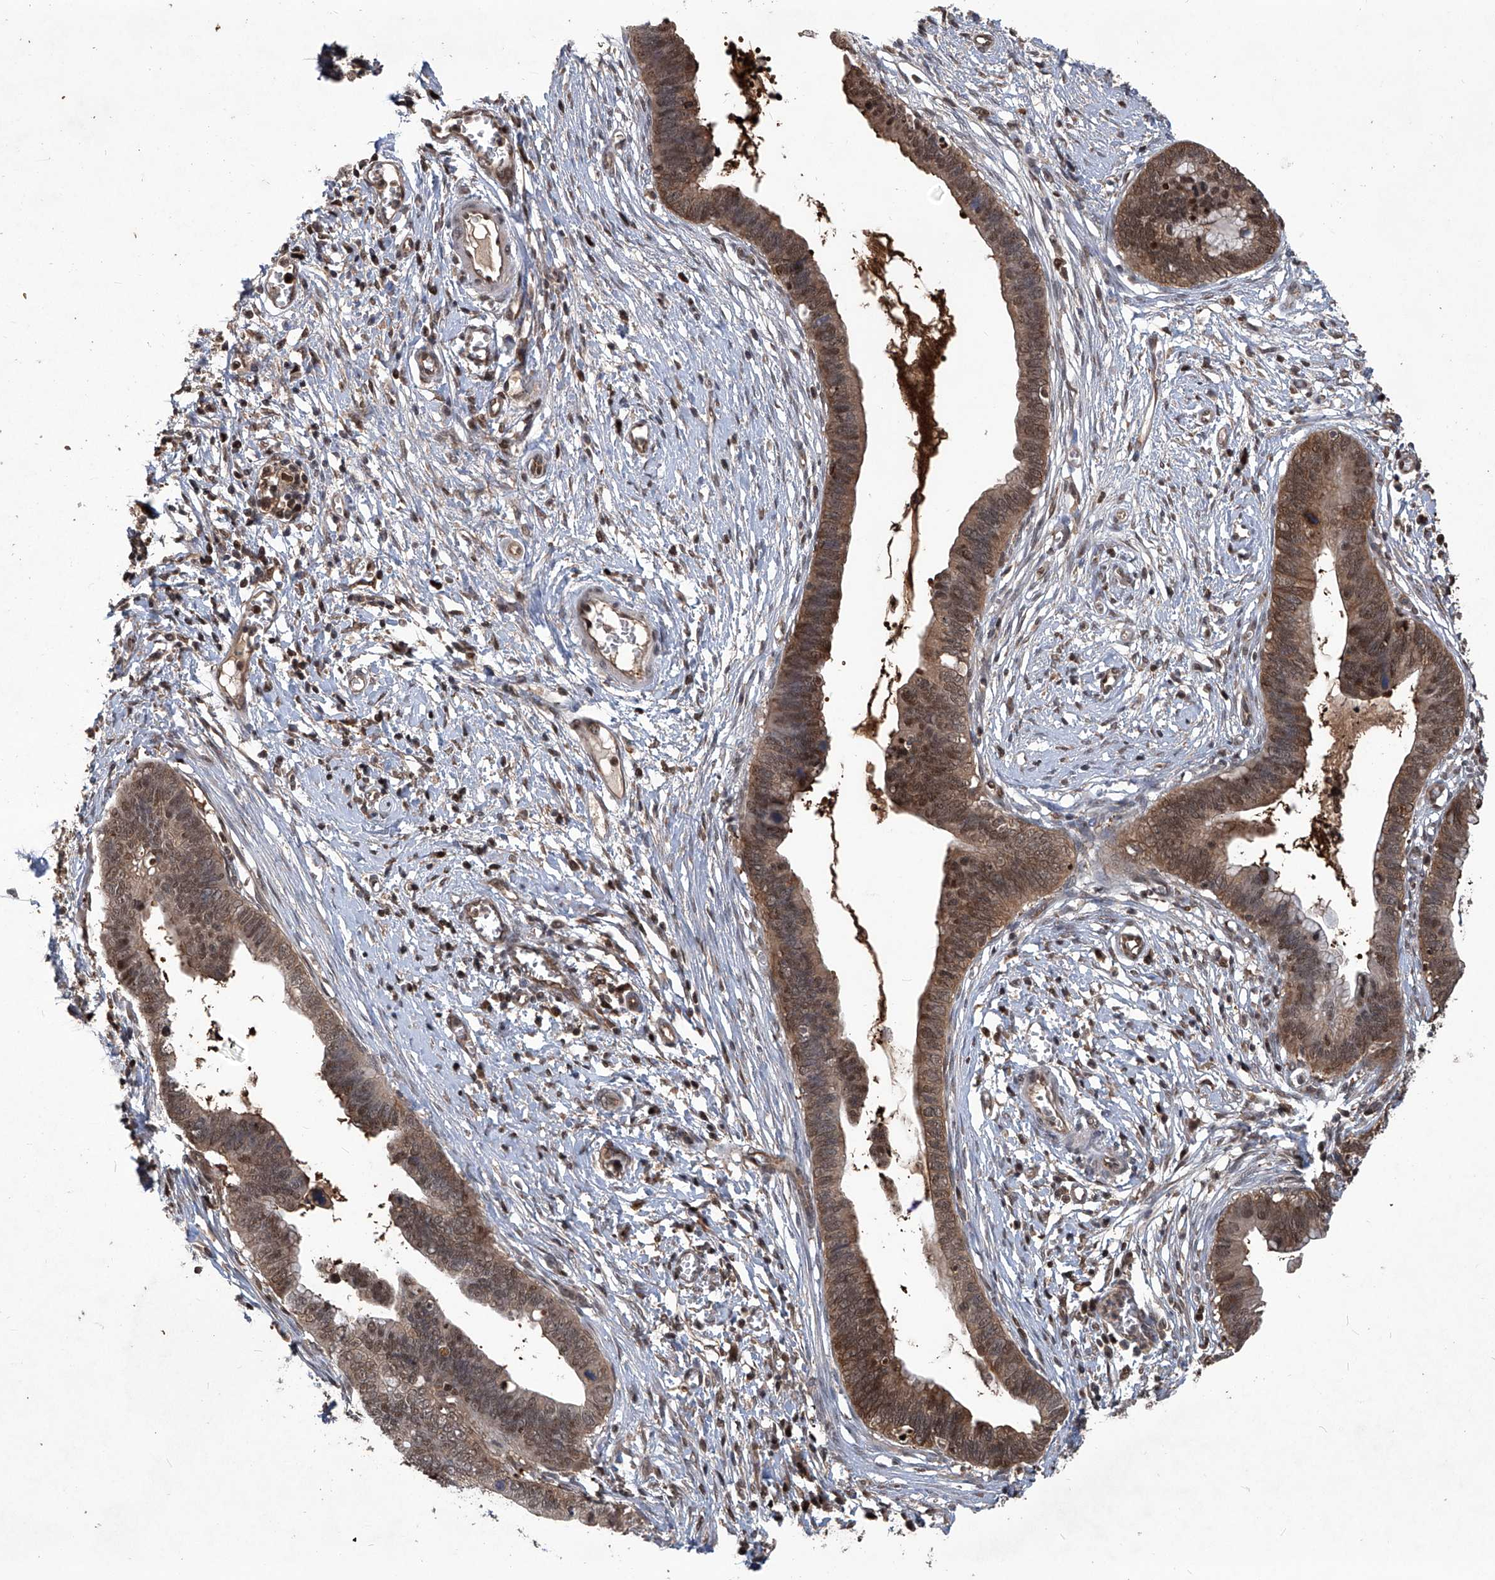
{"staining": {"intensity": "moderate", "quantity": ">75%", "location": "cytoplasmic/membranous,nuclear"}, "tissue": "cervical cancer", "cell_type": "Tumor cells", "image_type": "cancer", "snomed": [{"axis": "morphology", "description": "Adenocarcinoma, NOS"}, {"axis": "topography", "description": "Cervix"}], "caption": "Cervical adenocarcinoma stained with a brown dye demonstrates moderate cytoplasmic/membranous and nuclear positive positivity in about >75% of tumor cells.", "gene": "PSMB1", "patient": {"sex": "female", "age": 44}}